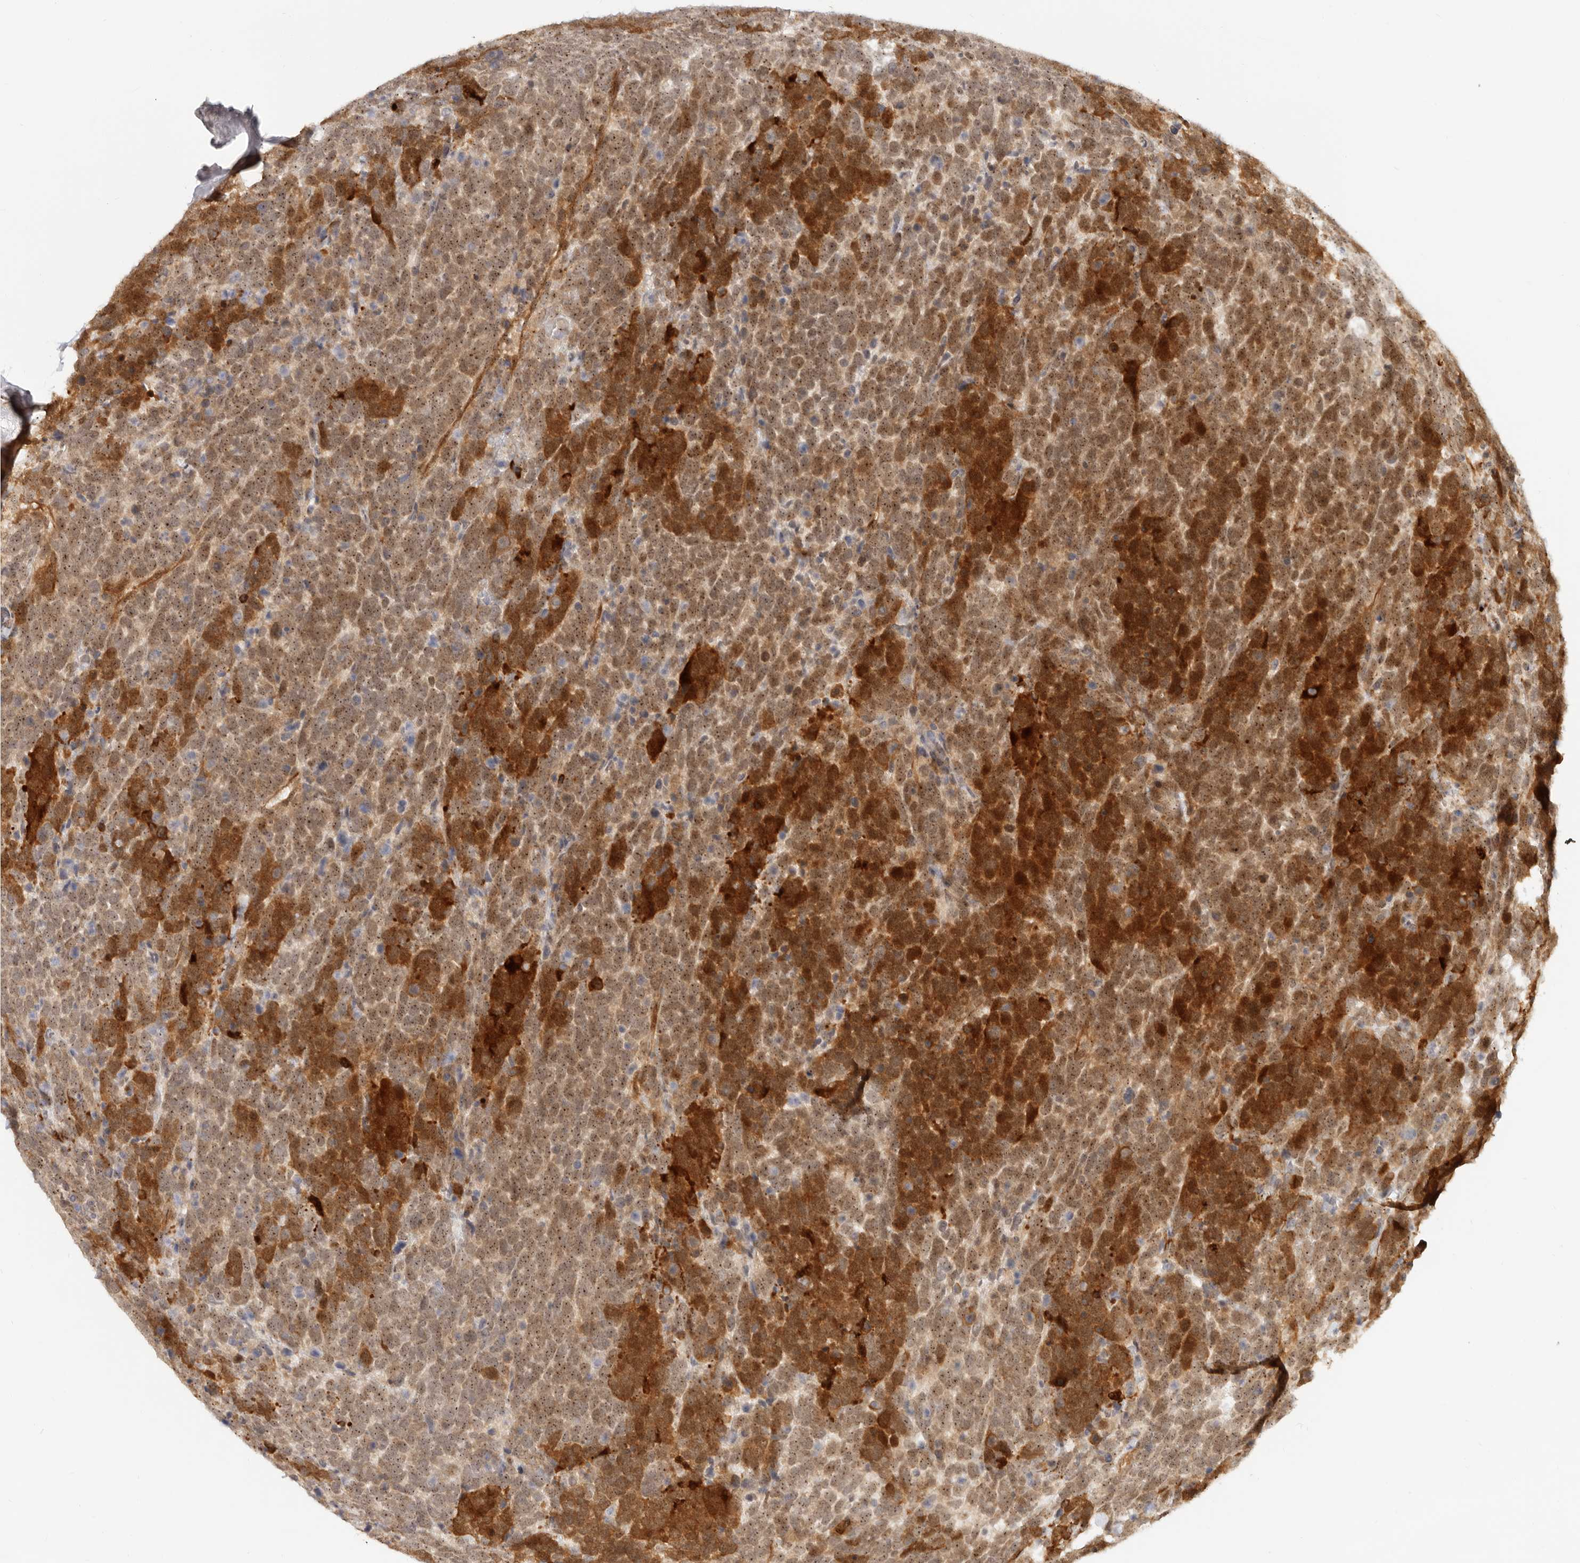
{"staining": {"intensity": "strong", "quantity": ">75%", "location": "cytoplasmic/membranous,nuclear"}, "tissue": "urothelial cancer", "cell_type": "Tumor cells", "image_type": "cancer", "snomed": [{"axis": "morphology", "description": "Urothelial carcinoma, High grade"}, {"axis": "topography", "description": "Urinary bladder"}], "caption": "Brown immunohistochemical staining in urothelial carcinoma (high-grade) demonstrates strong cytoplasmic/membranous and nuclear positivity in about >75% of tumor cells.", "gene": "BAP1", "patient": {"sex": "female", "age": 82}}